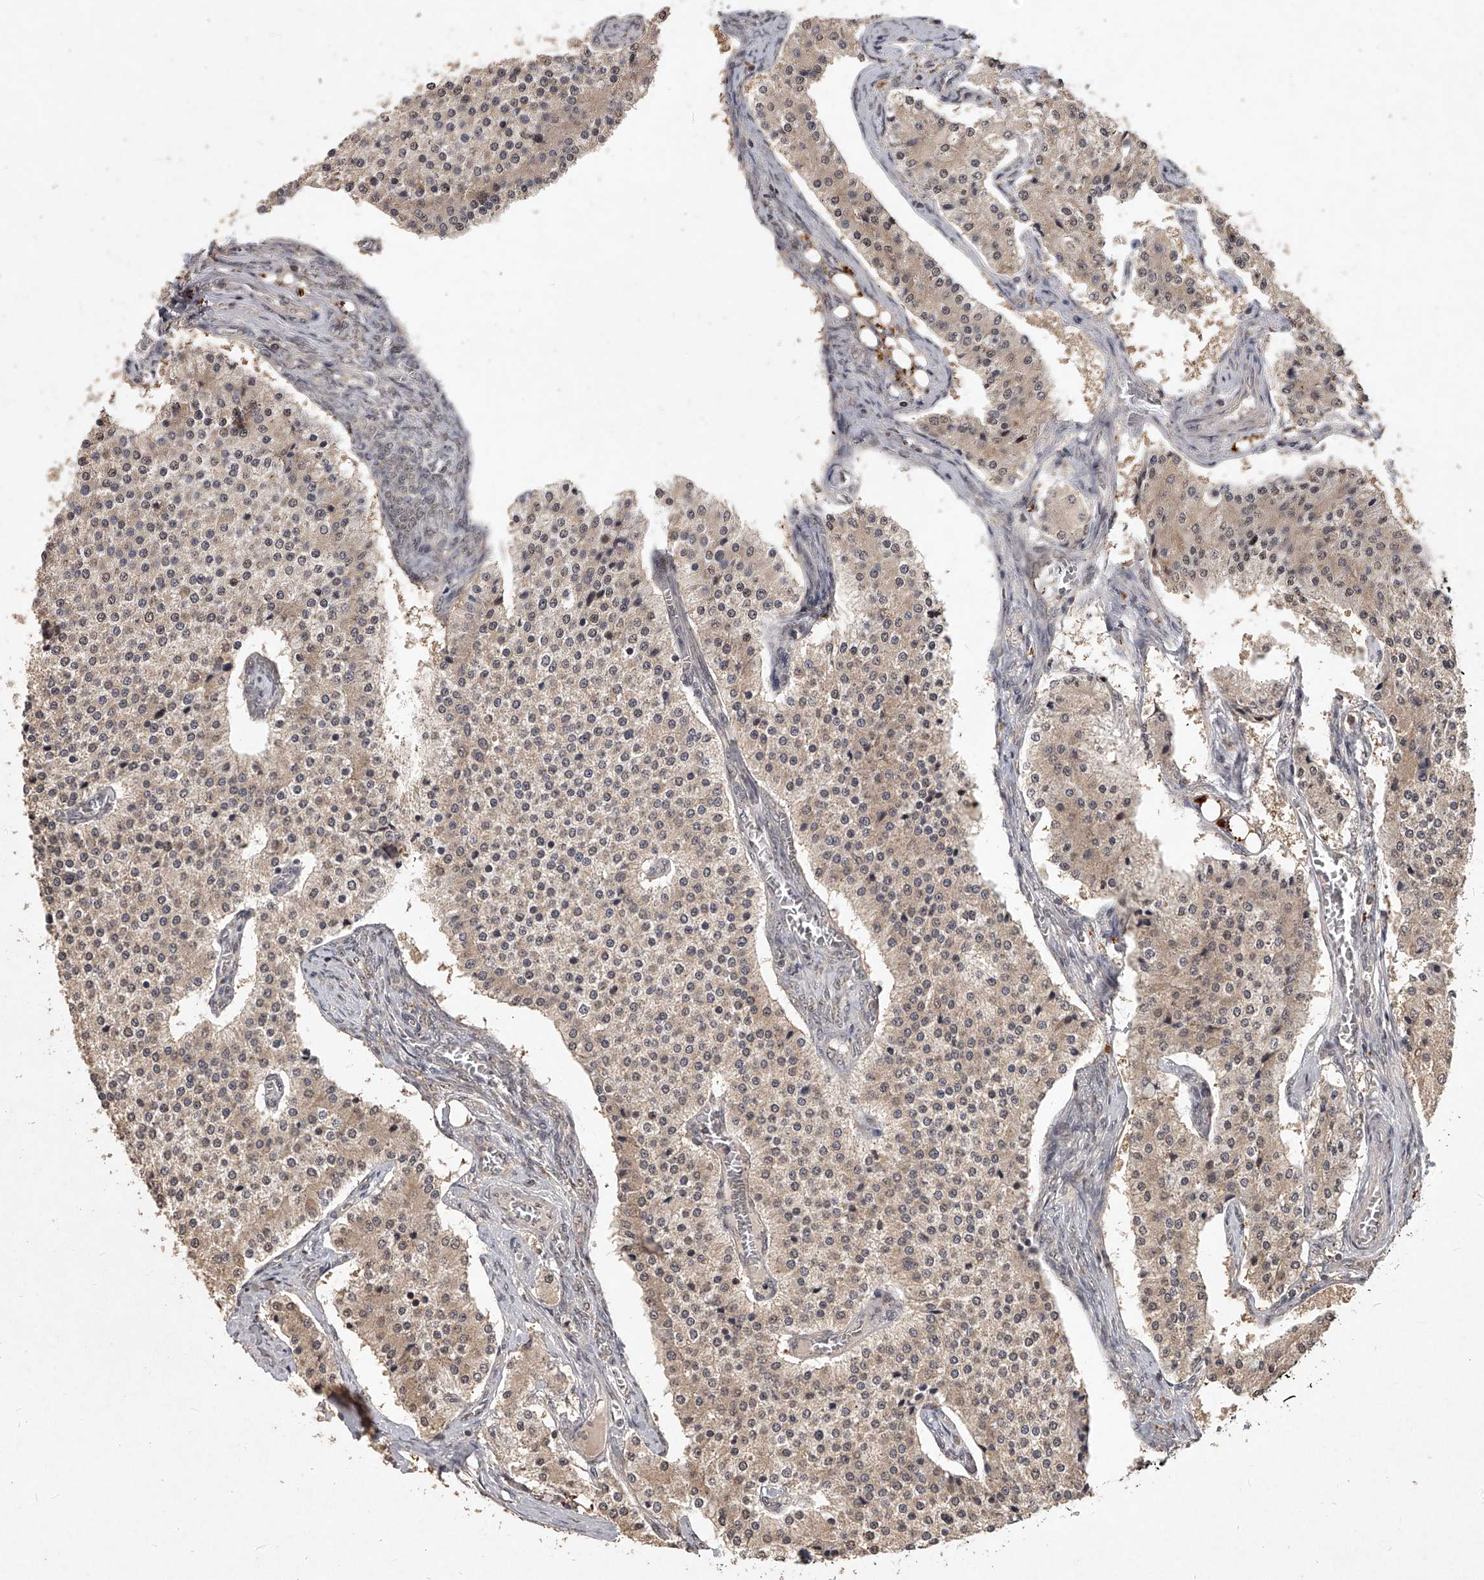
{"staining": {"intensity": "weak", "quantity": "25%-75%", "location": "cytoplasmic/membranous,nuclear"}, "tissue": "carcinoid", "cell_type": "Tumor cells", "image_type": "cancer", "snomed": [{"axis": "morphology", "description": "Carcinoid, malignant, NOS"}, {"axis": "topography", "description": "Colon"}], "caption": "DAB immunohistochemical staining of carcinoid (malignant) displays weak cytoplasmic/membranous and nuclear protein expression in approximately 25%-75% of tumor cells.", "gene": "SLC37A1", "patient": {"sex": "female", "age": 52}}